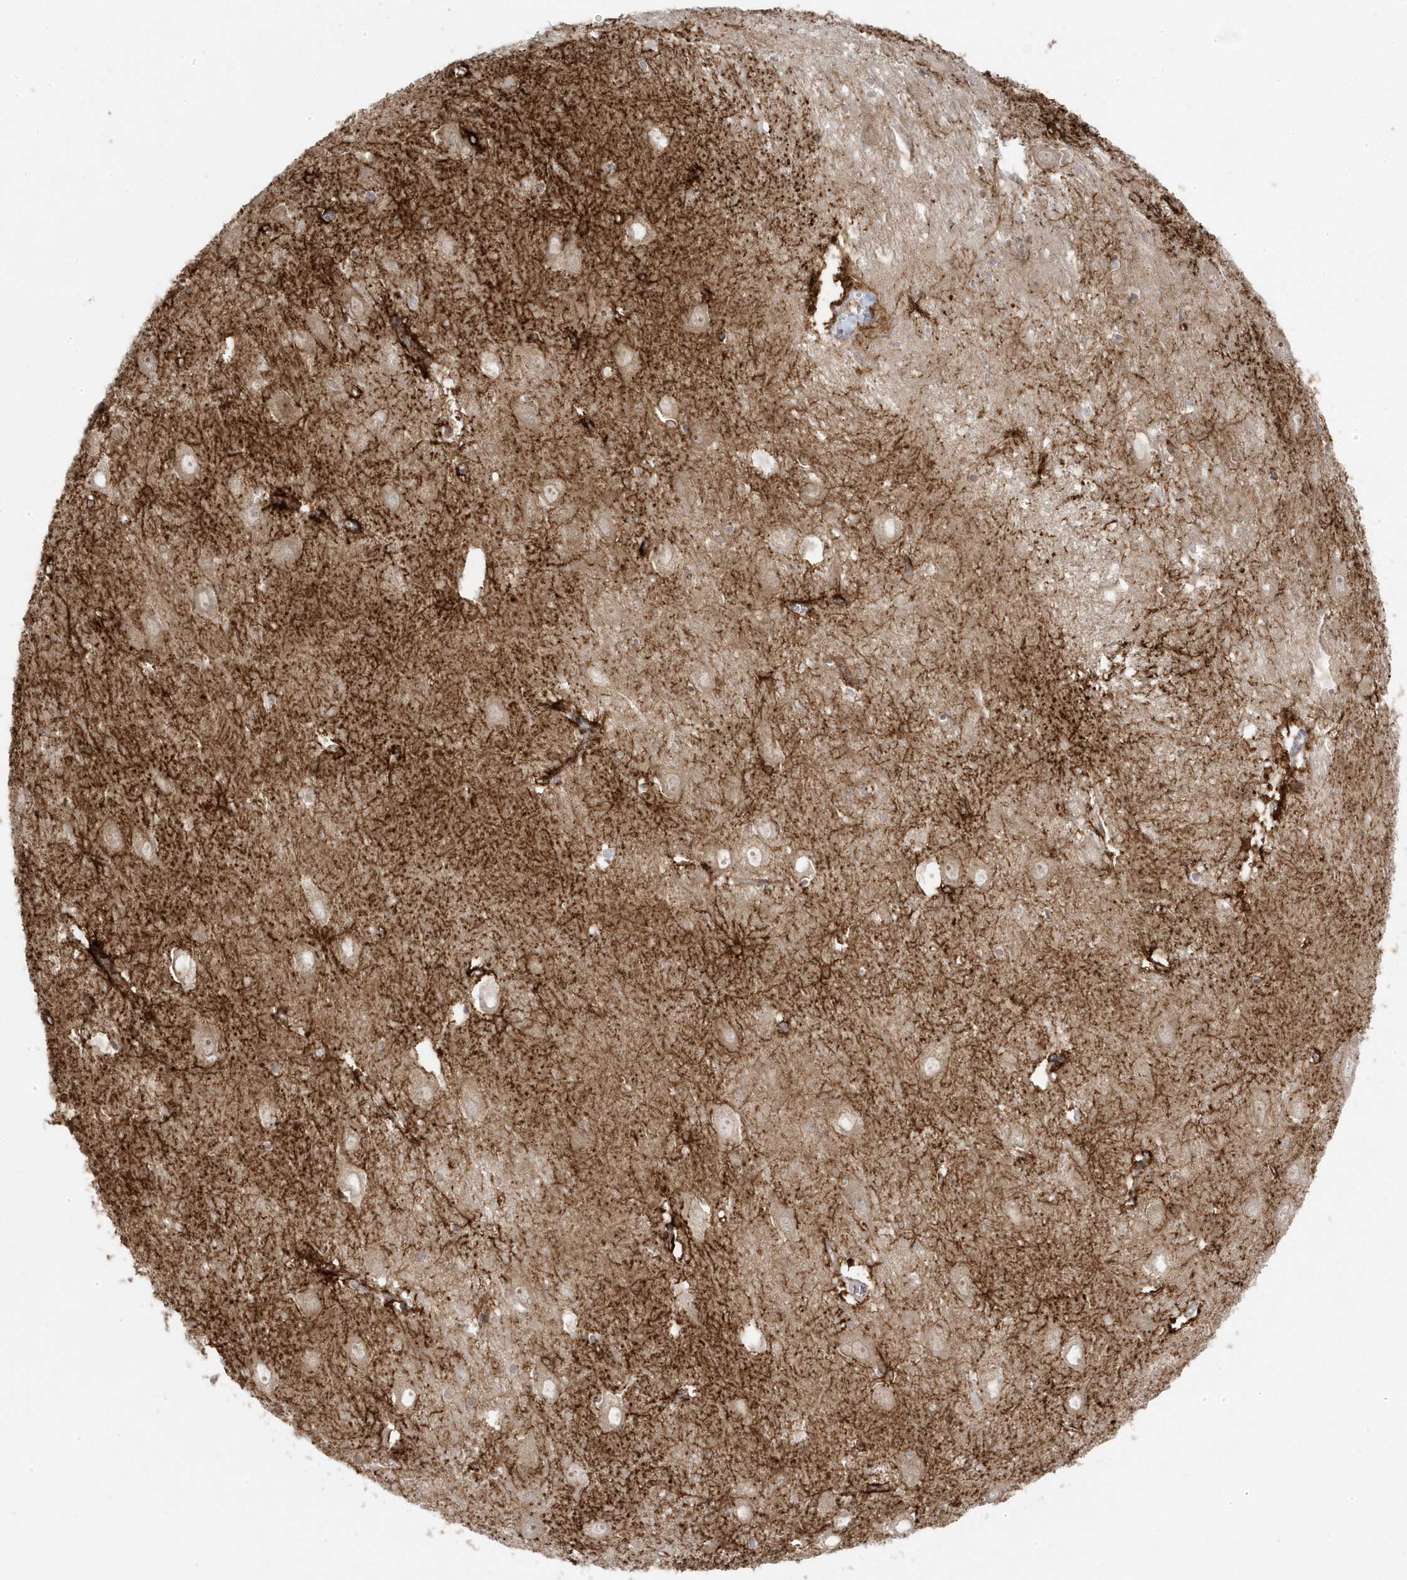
{"staining": {"intensity": "moderate", "quantity": "<25%", "location": "cytoplasmic/membranous"}, "tissue": "hippocampus", "cell_type": "Glial cells", "image_type": "normal", "snomed": [{"axis": "morphology", "description": "Normal tissue, NOS"}, {"axis": "topography", "description": "Hippocampus"}], "caption": "Approximately <25% of glial cells in unremarkable hippocampus display moderate cytoplasmic/membranous protein staining as visualized by brown immunohistochemical staining.", "gene": "ZNF654", "patient": {"sex": "female", "age": 64}}